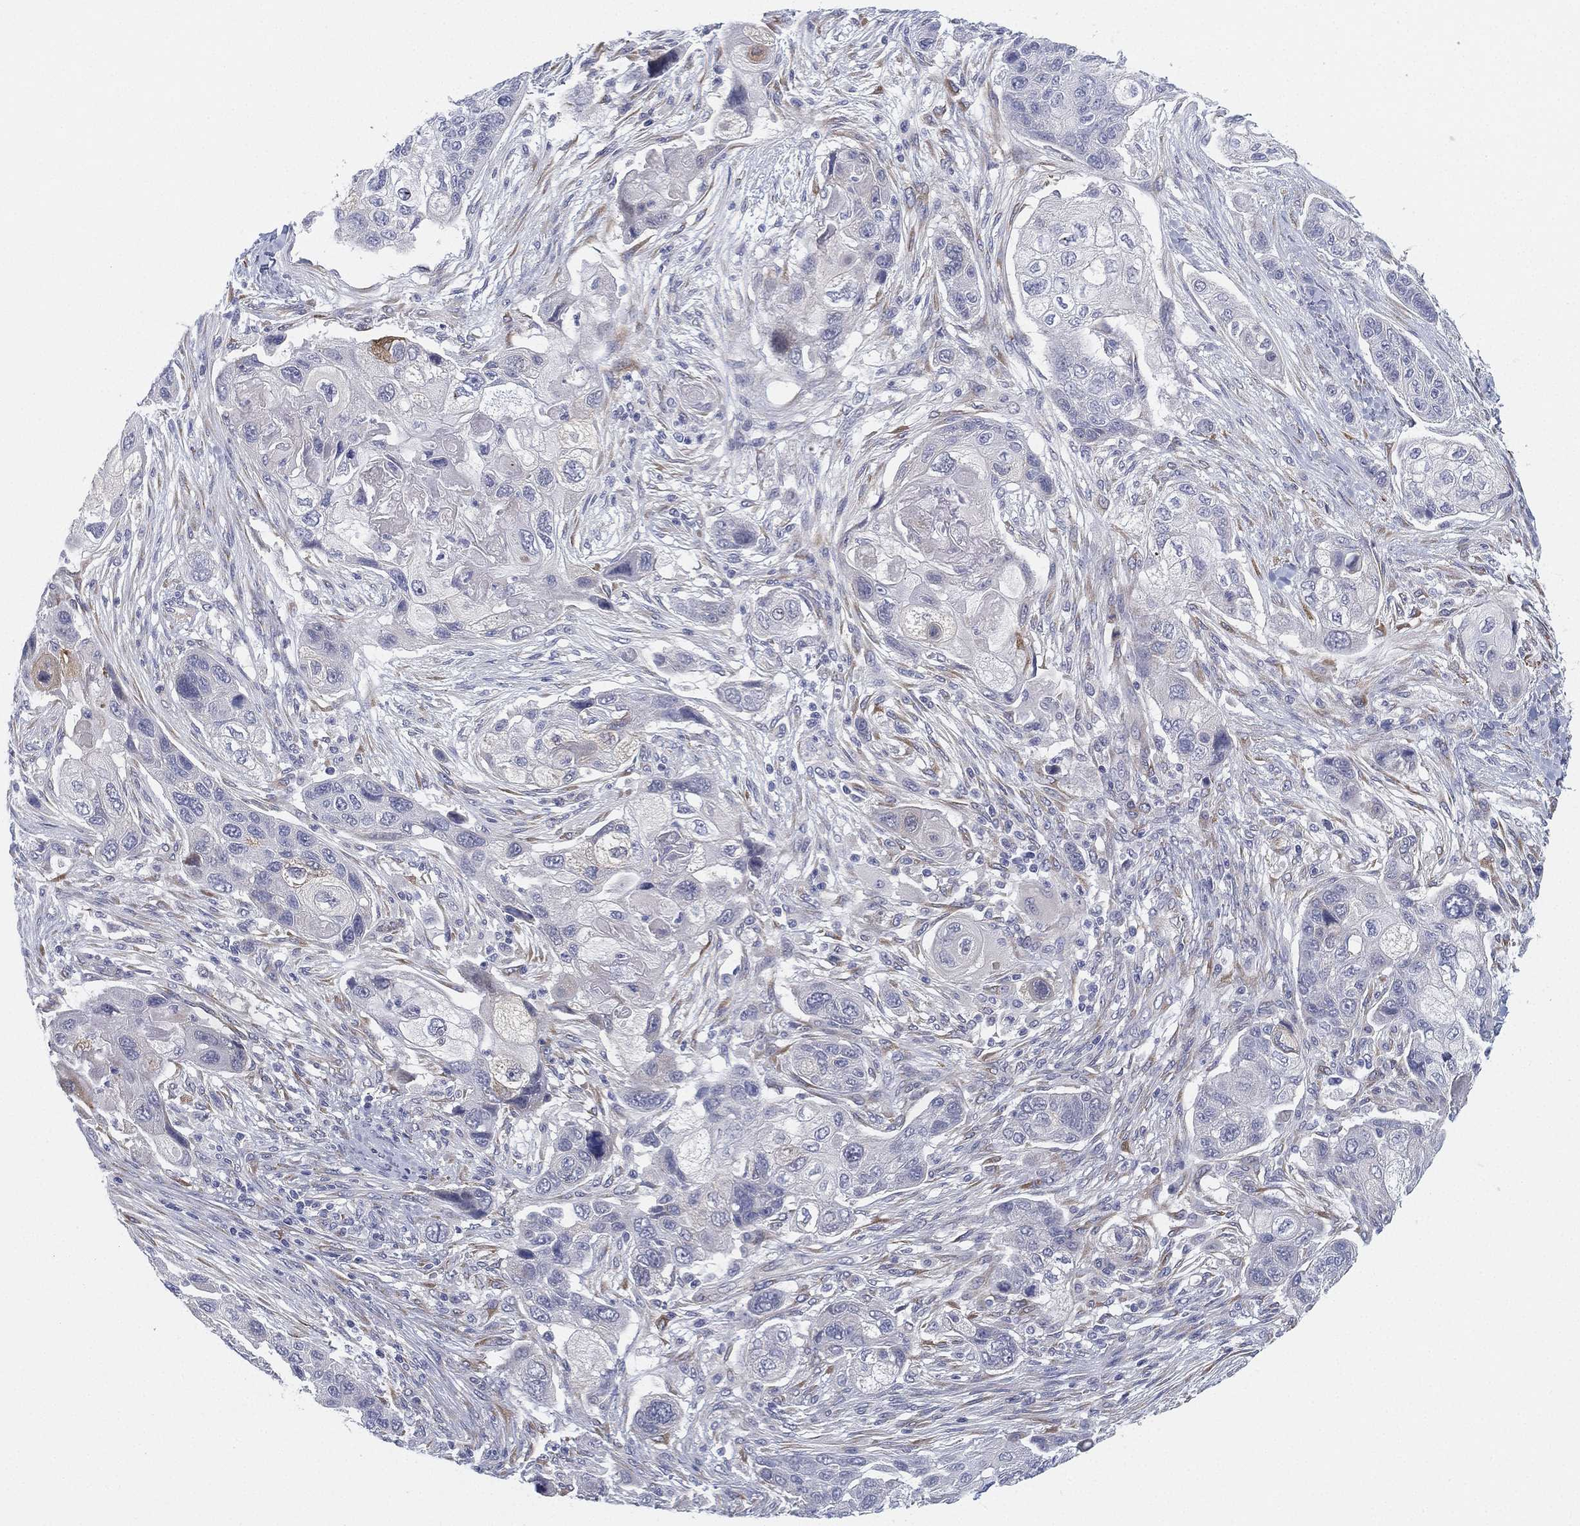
{"staining": {"intensity": "negative", "quantity": "none", "location": "none"}, "tissue": "lung cancer", "cell_type": "Tumor cells", "image_type": "cancer", "snomed": [{"axis": "morphology", "description": "Squamous cell carcinoma, NOS"}, {"axis": "topography", "description": "Lung"}], "caption": "An immunohistochemistry photomicrograph of lung cancer (squamous cell carcinoma) is shown. There is no staining in tumor cells of lung cancer (squamous cell carcinoma).", "gene": "MLF1", "patient": {"sex": "male", "age": 69}}